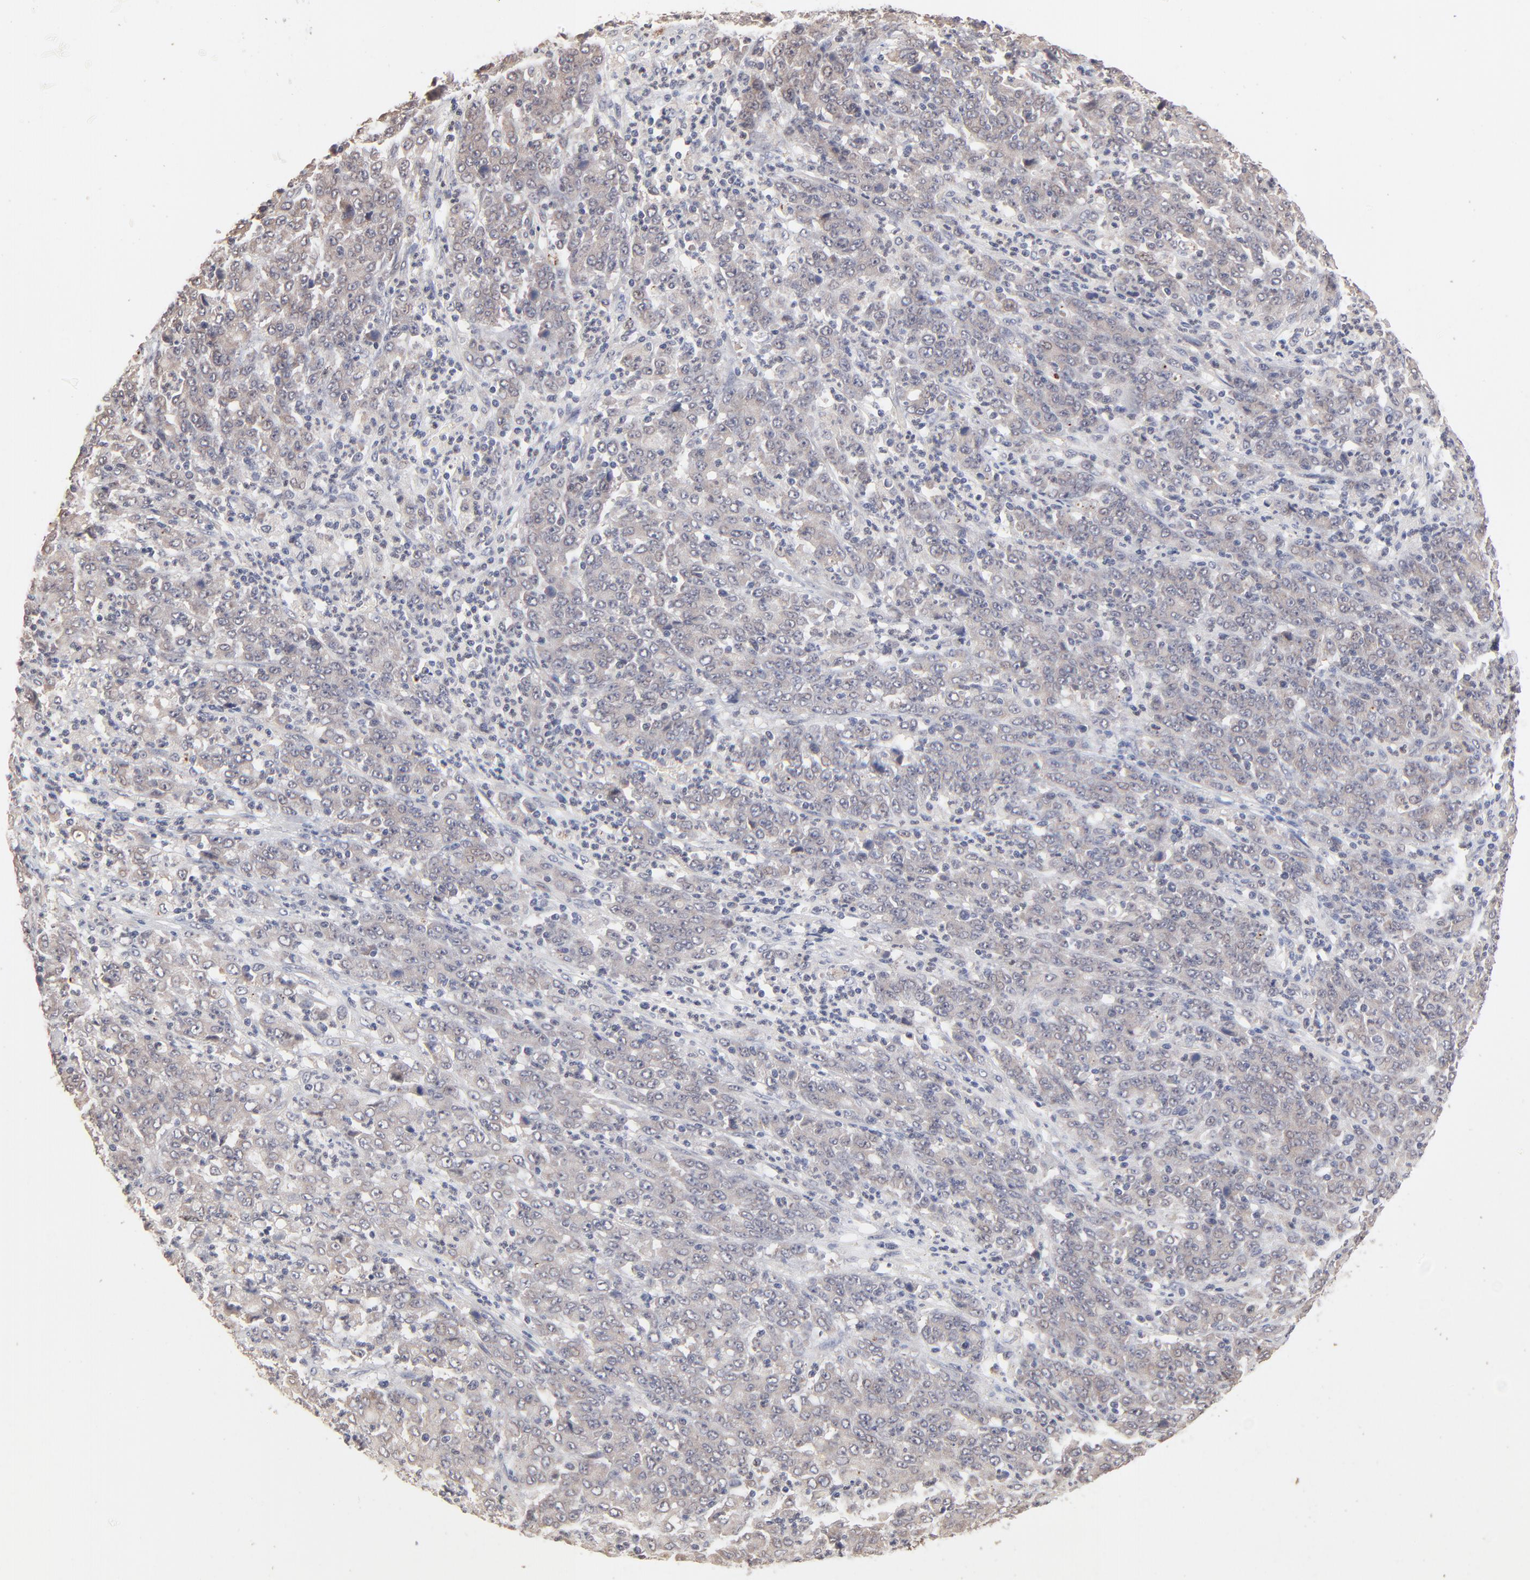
{"staining": {"intensity": "weak", "quantity": "<25%", "location": "cytoplasmic/membranous"}, "tissue": "stomach cancer", "cell_type": "Tumor cells", "image_type": "cancer", "snomed": [{"axis": "morphology", "description": "Adenocarcinoma, NOS"}, {"axis": "topography", "description": "Stomach, lower"}], "caption": "Stomach adenocarcinoma was stained to show a protein in brown. There is no significant staining in tumor cells. (DAB (3,3'-diaminobenzidine) immunohistochemistry visualized using brightfield microscopy, high magnification).", "gene": "MSL2", "patient": {"sex": "female", "age": 71}}